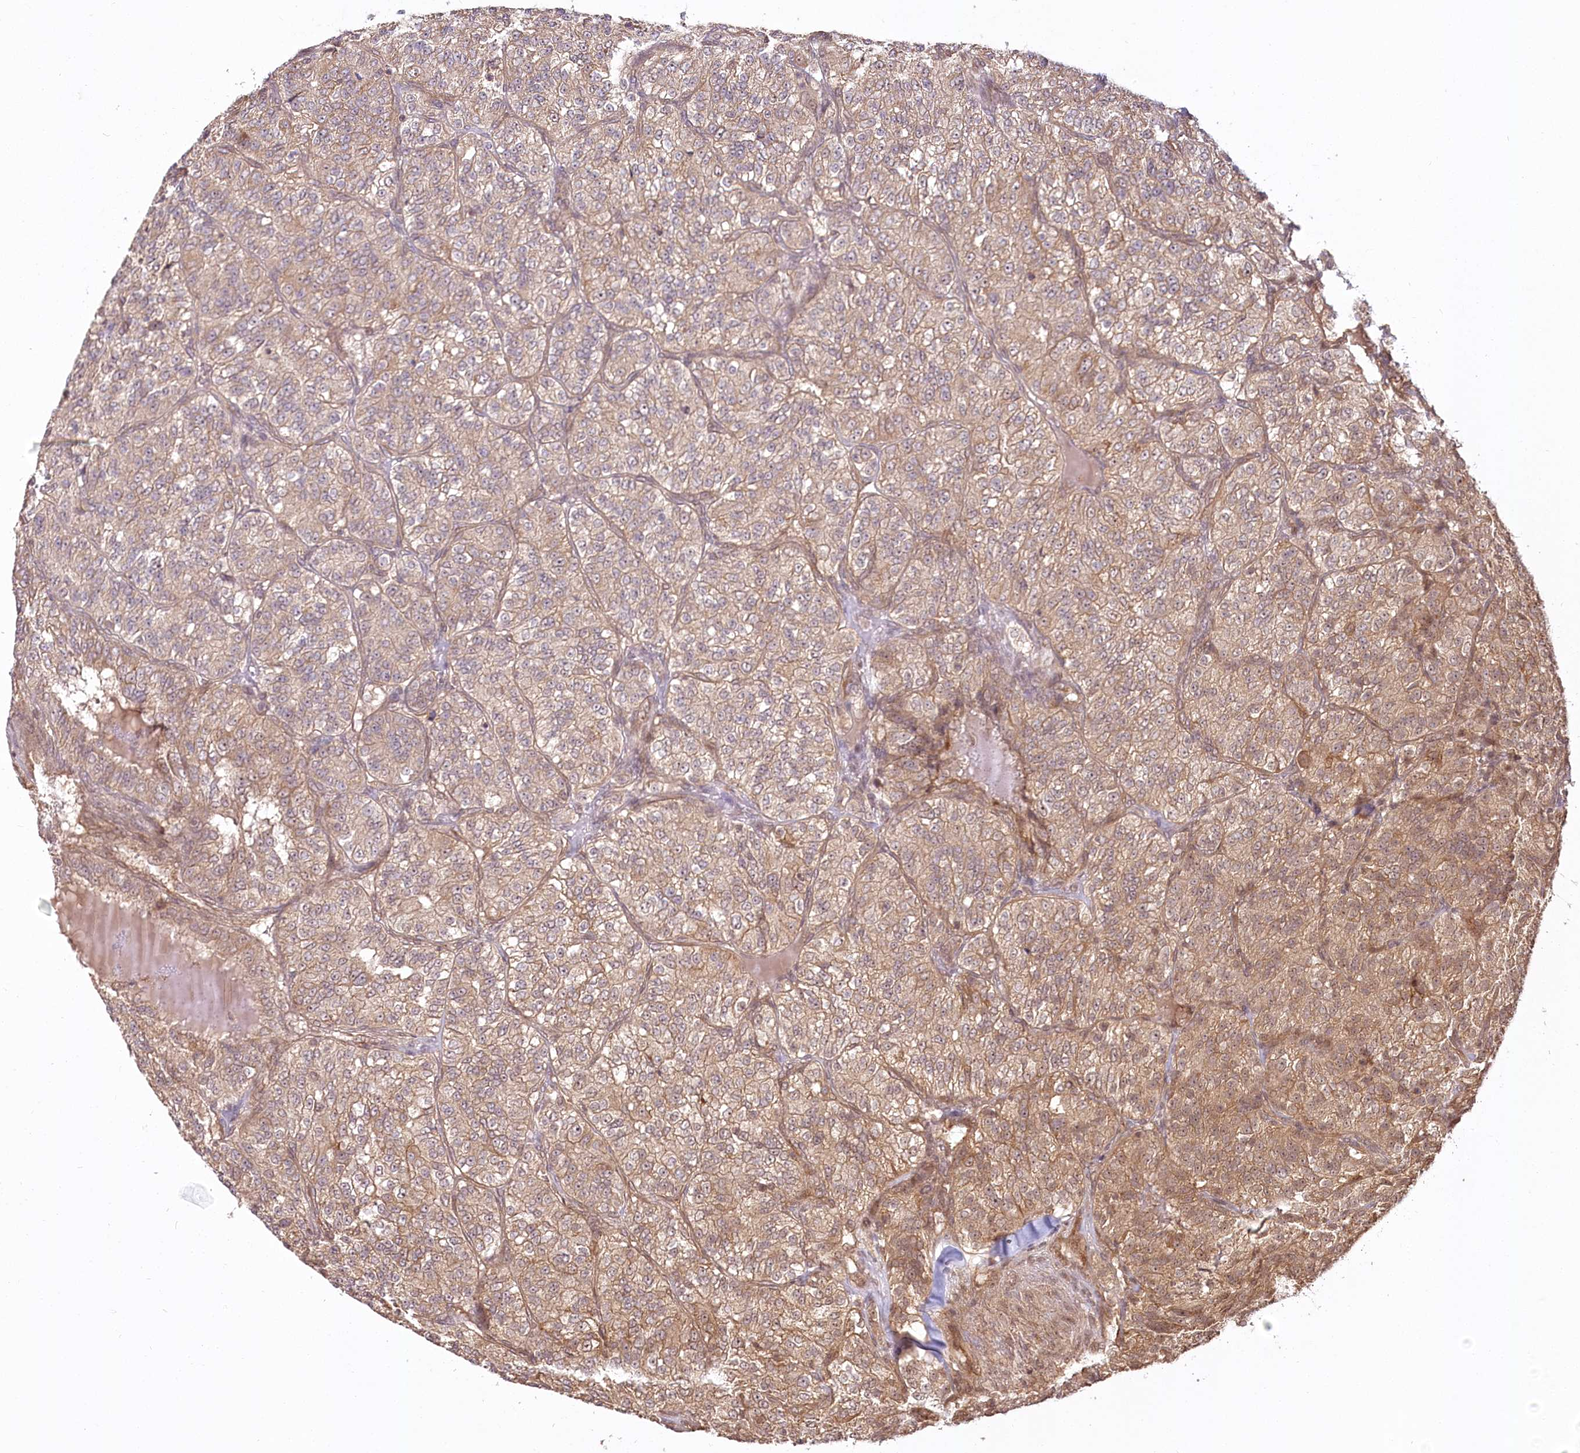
{"staining": {"intensity": "moderate", "quantity": ">75%", "location": "cytoplasmic/membranous"}, "tissue": "renal cancer", "cell_type": "Tumor cells", "image_type": "cancer", "snomed": [{"axis": "morphology", "description": "Adenocarcinoma, NOS"}, {"axis": "topography", "description": "Kidney"}], "caption": "Moderate cytoplasmic/membranous expression for a protein is identified in approximately >75% of tumor cells of renal cancer (adenocarcinoma) using immunohistochemistry (IHC).", "gene": "R3HDM2", "patient": {"sex": "female", "age": 63}}